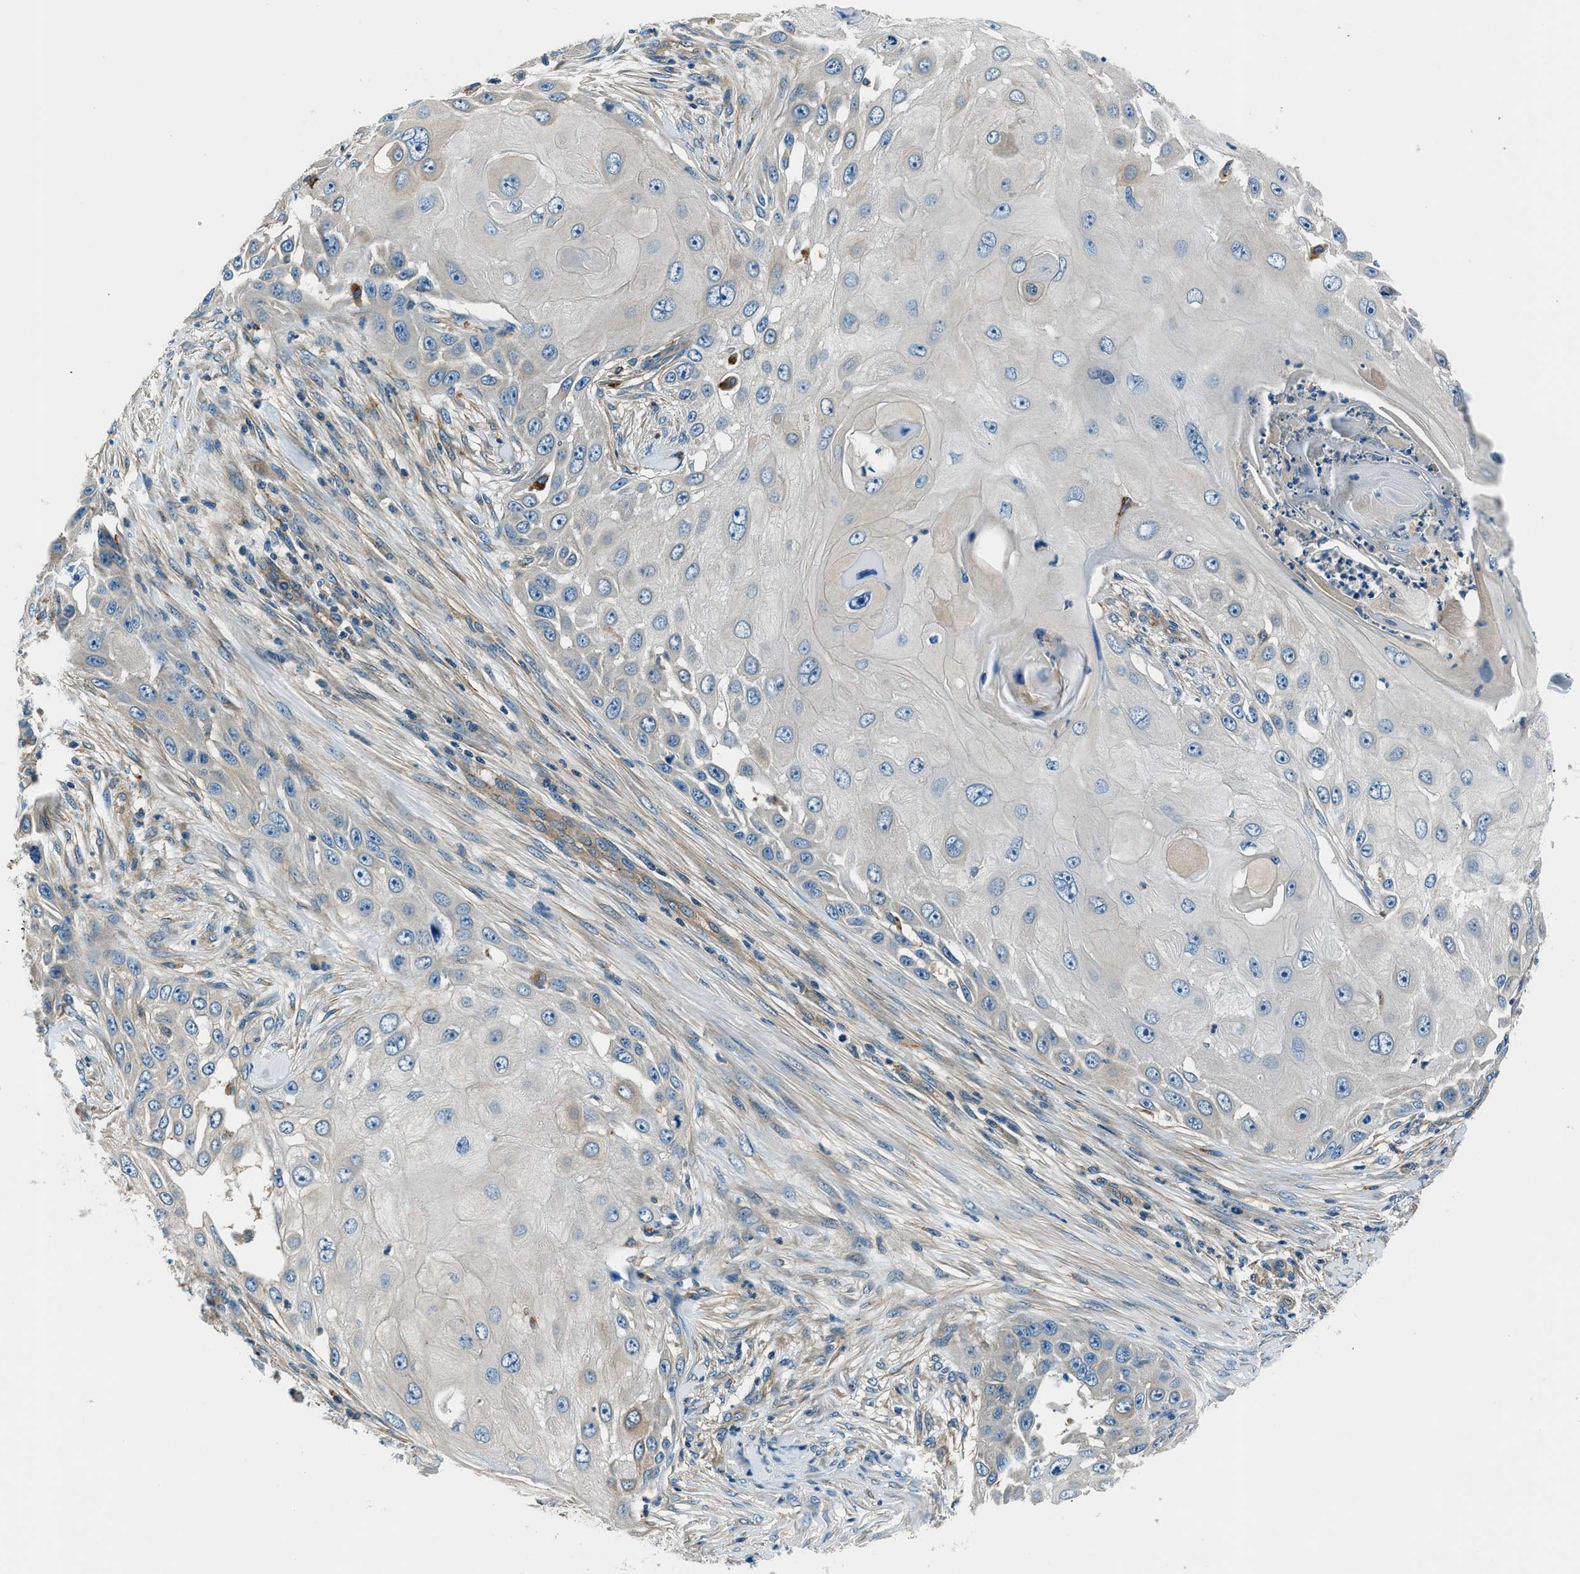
{"staining": {"intensity": "weak", "quantity": "<25%", "location": "cytoplasmic/membranous"}, "tissue": "skin cancer", "cell_type": "Tumor cells", "image_type": "cancer", "snomed": [{"axis": "morphology", "description": "Squamous cell carcinoma, NOS"}, {"axis": "topography", "description": "Skin"}], "caption": "This image is of skin cancer (squamous cell carcinoma) stained with IHC to label a protein in brown with the nuclei are counter-stained blue. There is no positivity in tumor cells. The staining was performed using DAB (3,3'-diaminobenzidine) to visualize the protein expression in brown, while the nuclei were stained in blue with hematoxylin (Magnification: 20x).", "gene": "SLC19A2", "patient": {"sex": "female", "age": 44}}